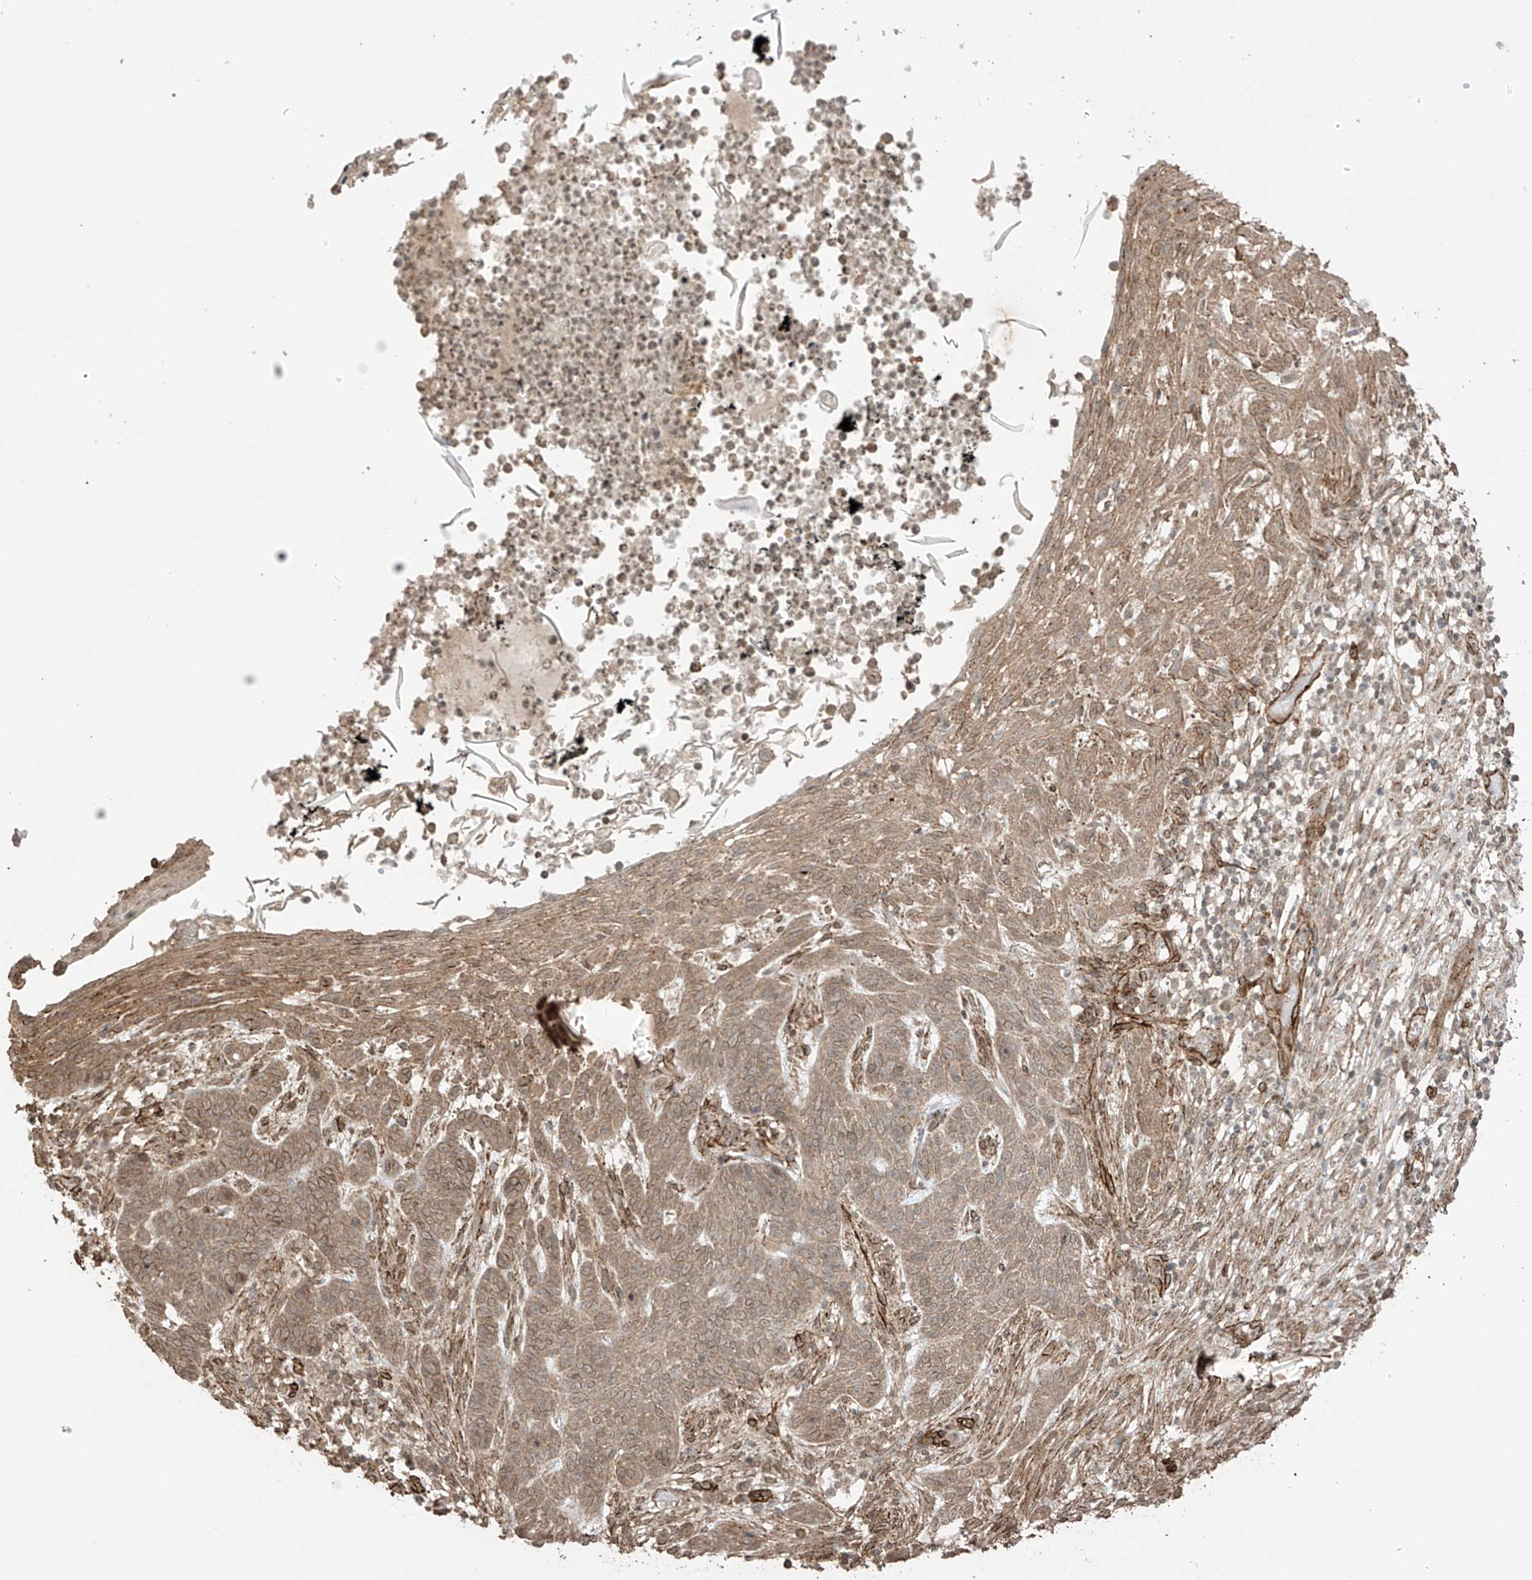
{"staining": {"intensity": "moderate", "quantity": ">75%", "location": "cytoplasmic/membranous"}, "tissue": "skin cancer", "cell_type": "Tumor cells", "image_type": "cancer", "snomed": [{"axis": "morphology", "description": "Normal tissue, NOS"}, {"axis": "morphology", "description": "Basal cell carcinoma"}, {"axis": "topography", "description": "Skin"}], "caption": "About >75% of tumor cells in basal cell carcinoma (skin) display moderate cytoplasmic/membranous protein staining as visualized by brown immunohistochemical staining.", "gene": "TTLL5", "patient": {"sex": "male", "age": 64}}